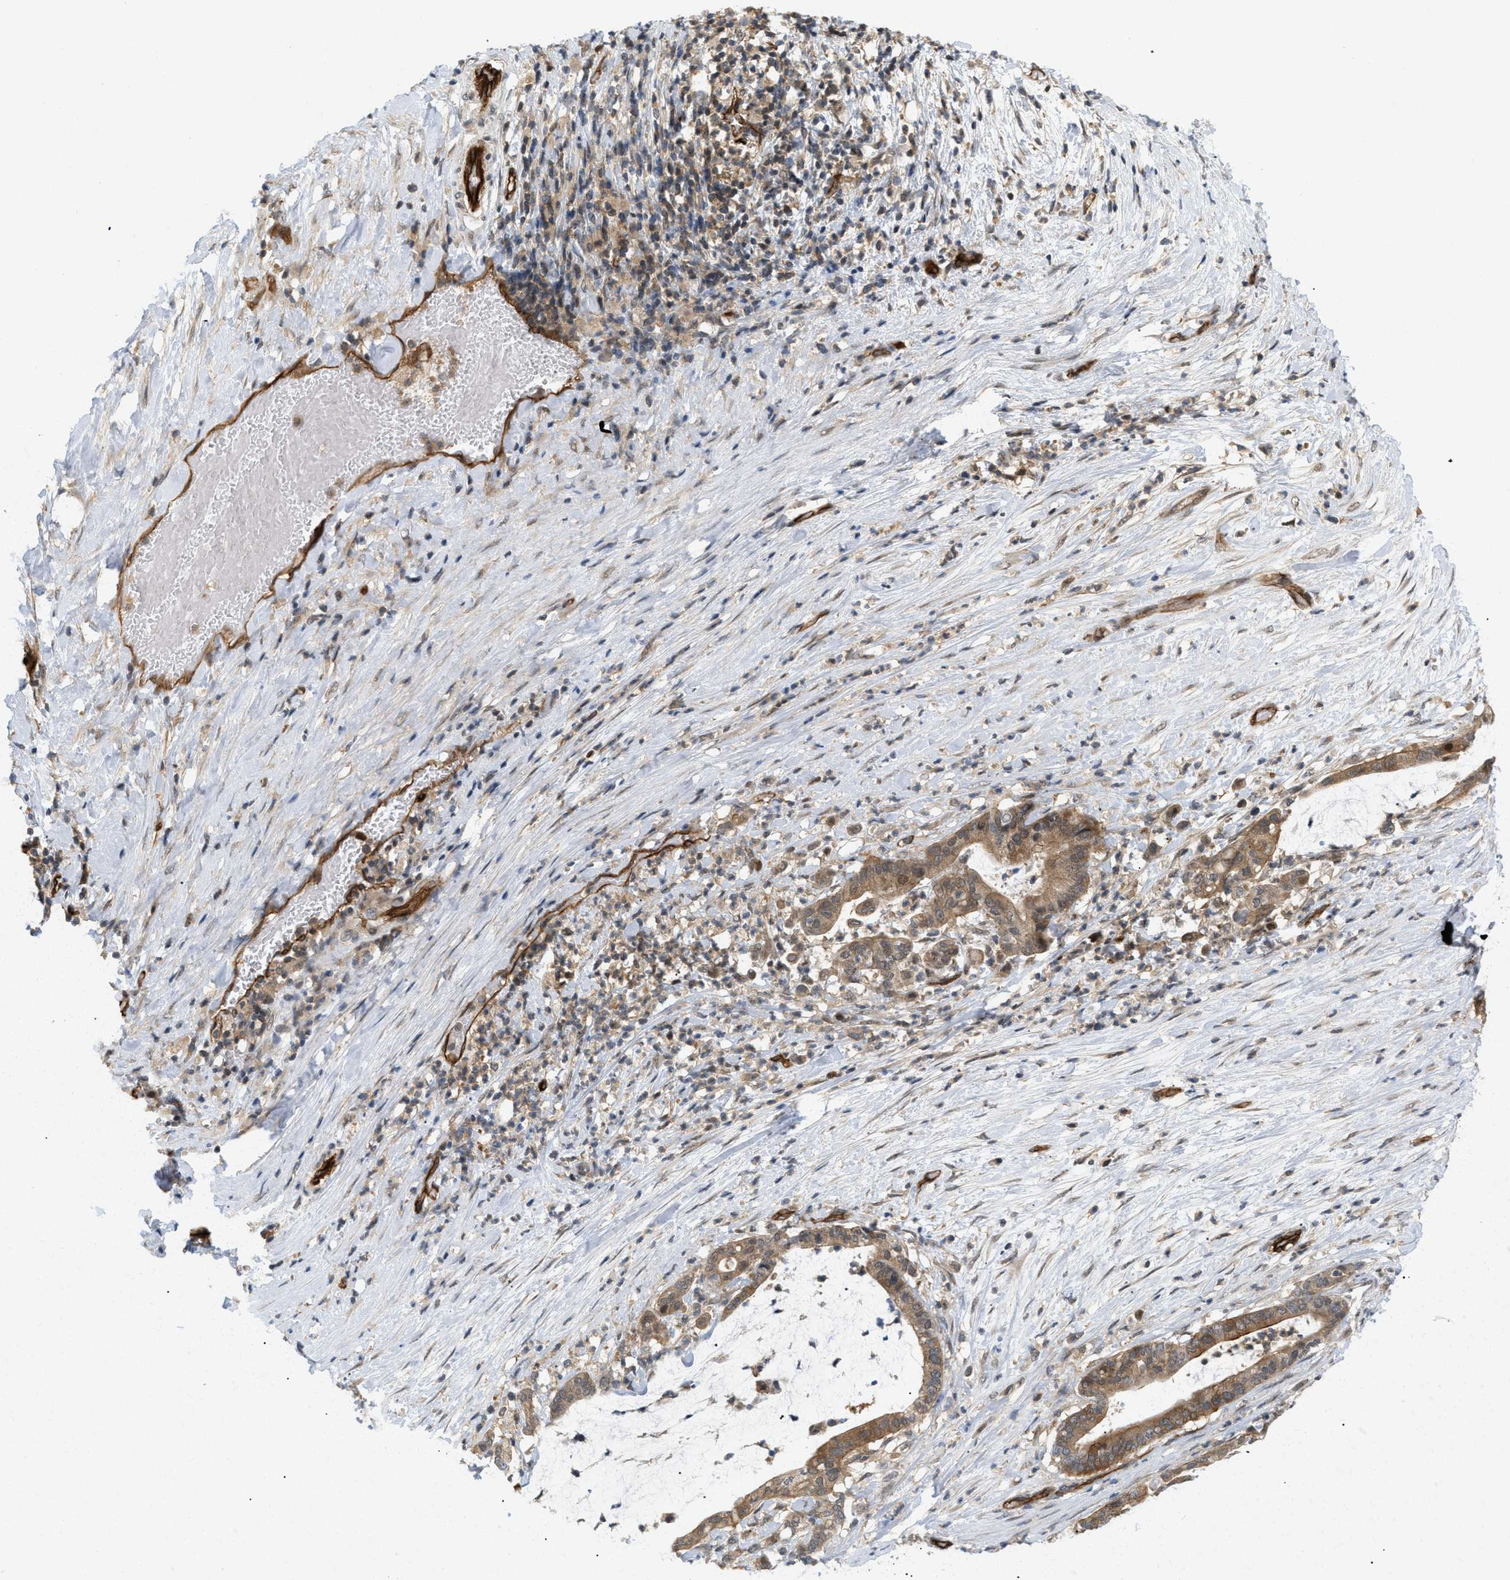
{"staining": {"intensity": "moderate", "quantity": ">75%", "location": "cytoplasmic/membranous"}, "tissue": "pancreatic cancer", "cell_type": "Tumor cells", "image_type": "cancer", "snomed": [{"axis": "morphology", "description": "Adenocarcinoma, NOS"}, {"axis": "topography", "description": "Pancreas"}], "caption": "Human pancreatic cancer (adenocarcinoma) stained for a protein (brown) displays moderate cytoplasmic/membranous positive positivity in about >75% of tumor cells.", "gene": "PALMD", "patient": {"sex": "male", "age": 41}}